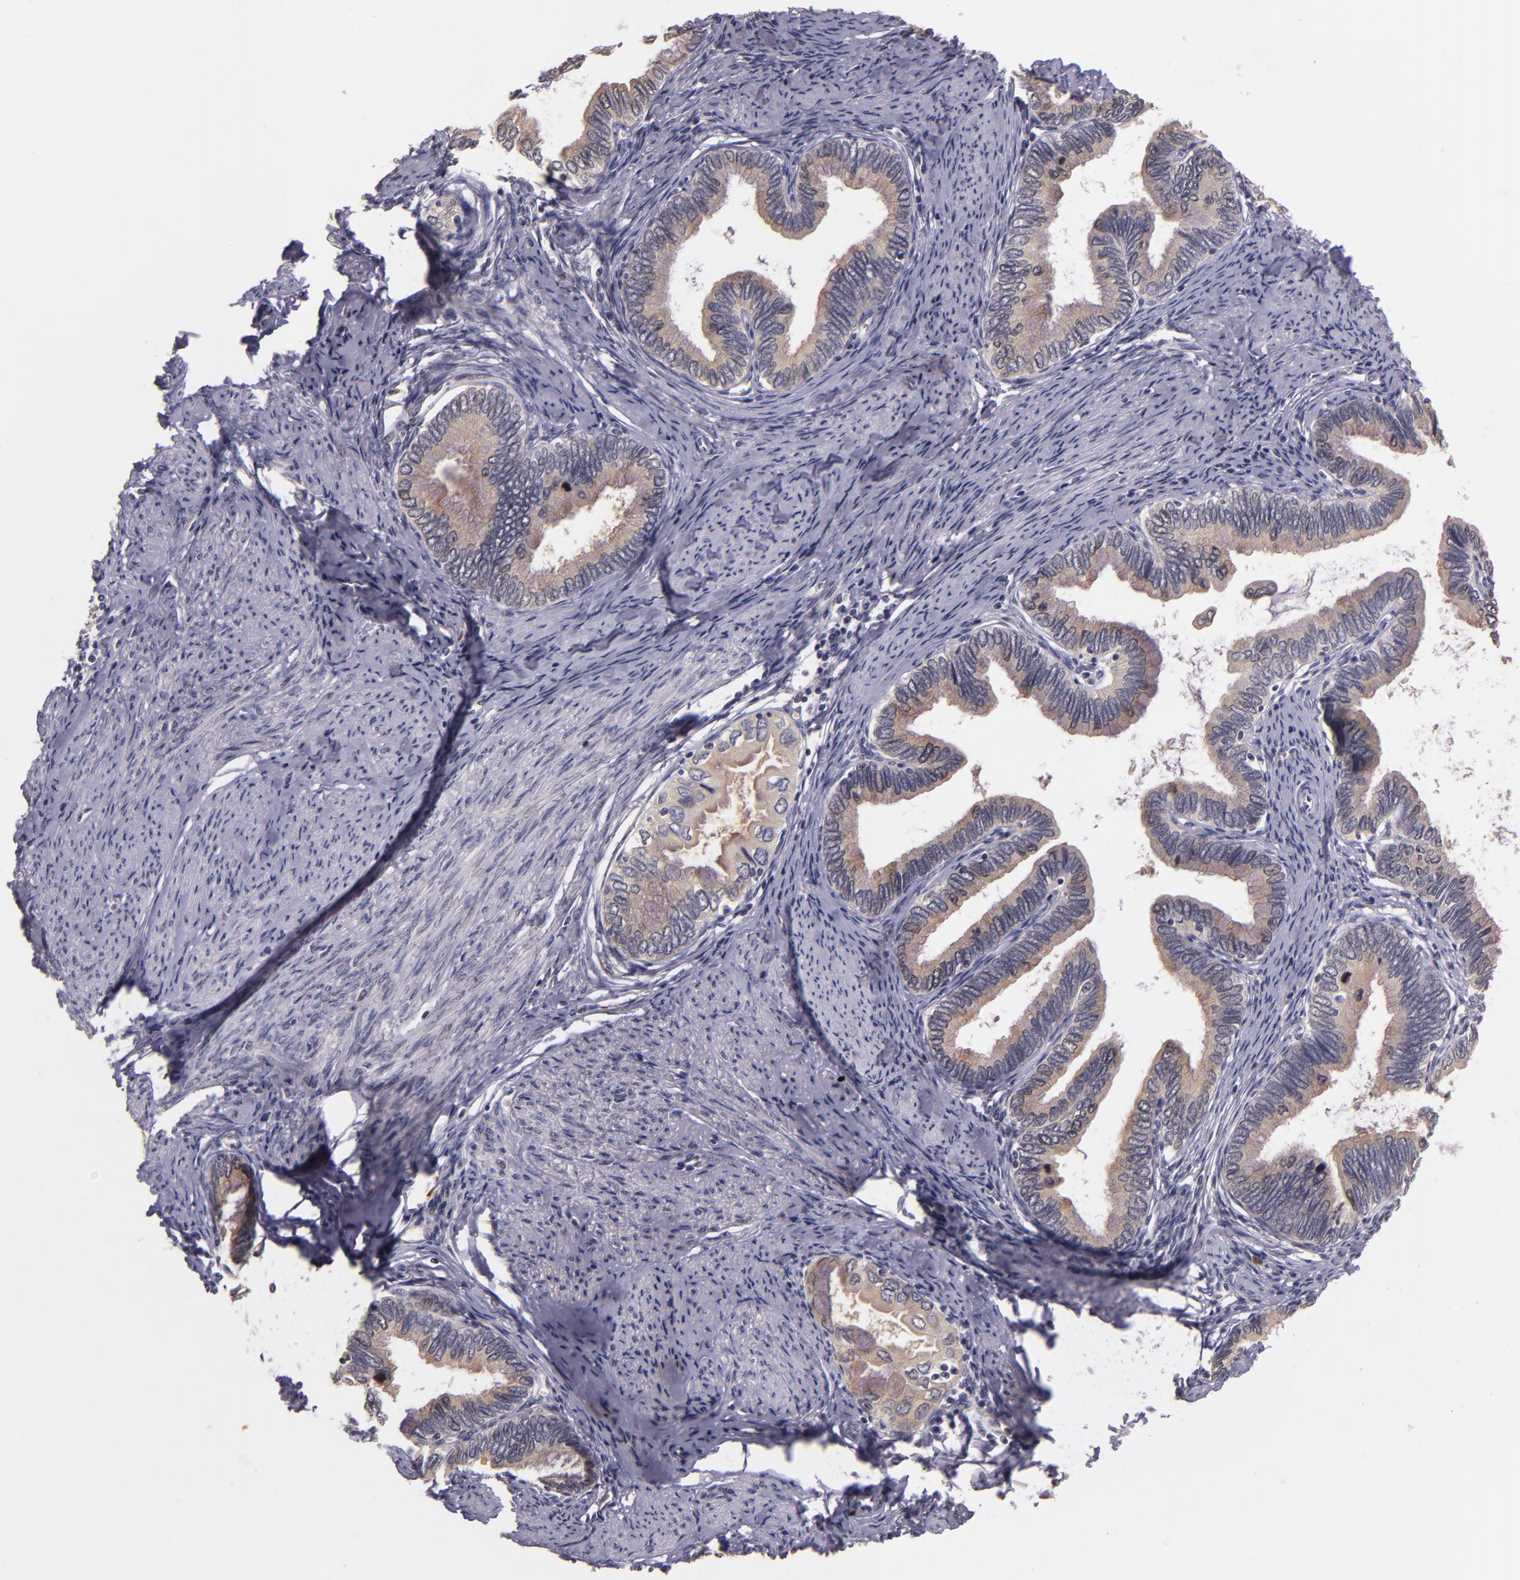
{"staining": {"intensity": "moderate", "quantity": ">75%", "location": "cytoplasmic/membranous"}, "tissue": "cervical cancer", "cell_type": "Tumor cells", "image_type": "cancer", "snomed": [{"axis": "morphology", "description": "Adenocarcinoma, NOS"}, {"axis": "topography", "description": "Cervix"}], "caption": "Tumor cells show medium levels of moderate cytoplasmic/membranous positivity in approximately >75% of cells in cervical adenocarcinoma.", "gene": "SYTL4", "patient": {"sex": "female", "age": 49}}